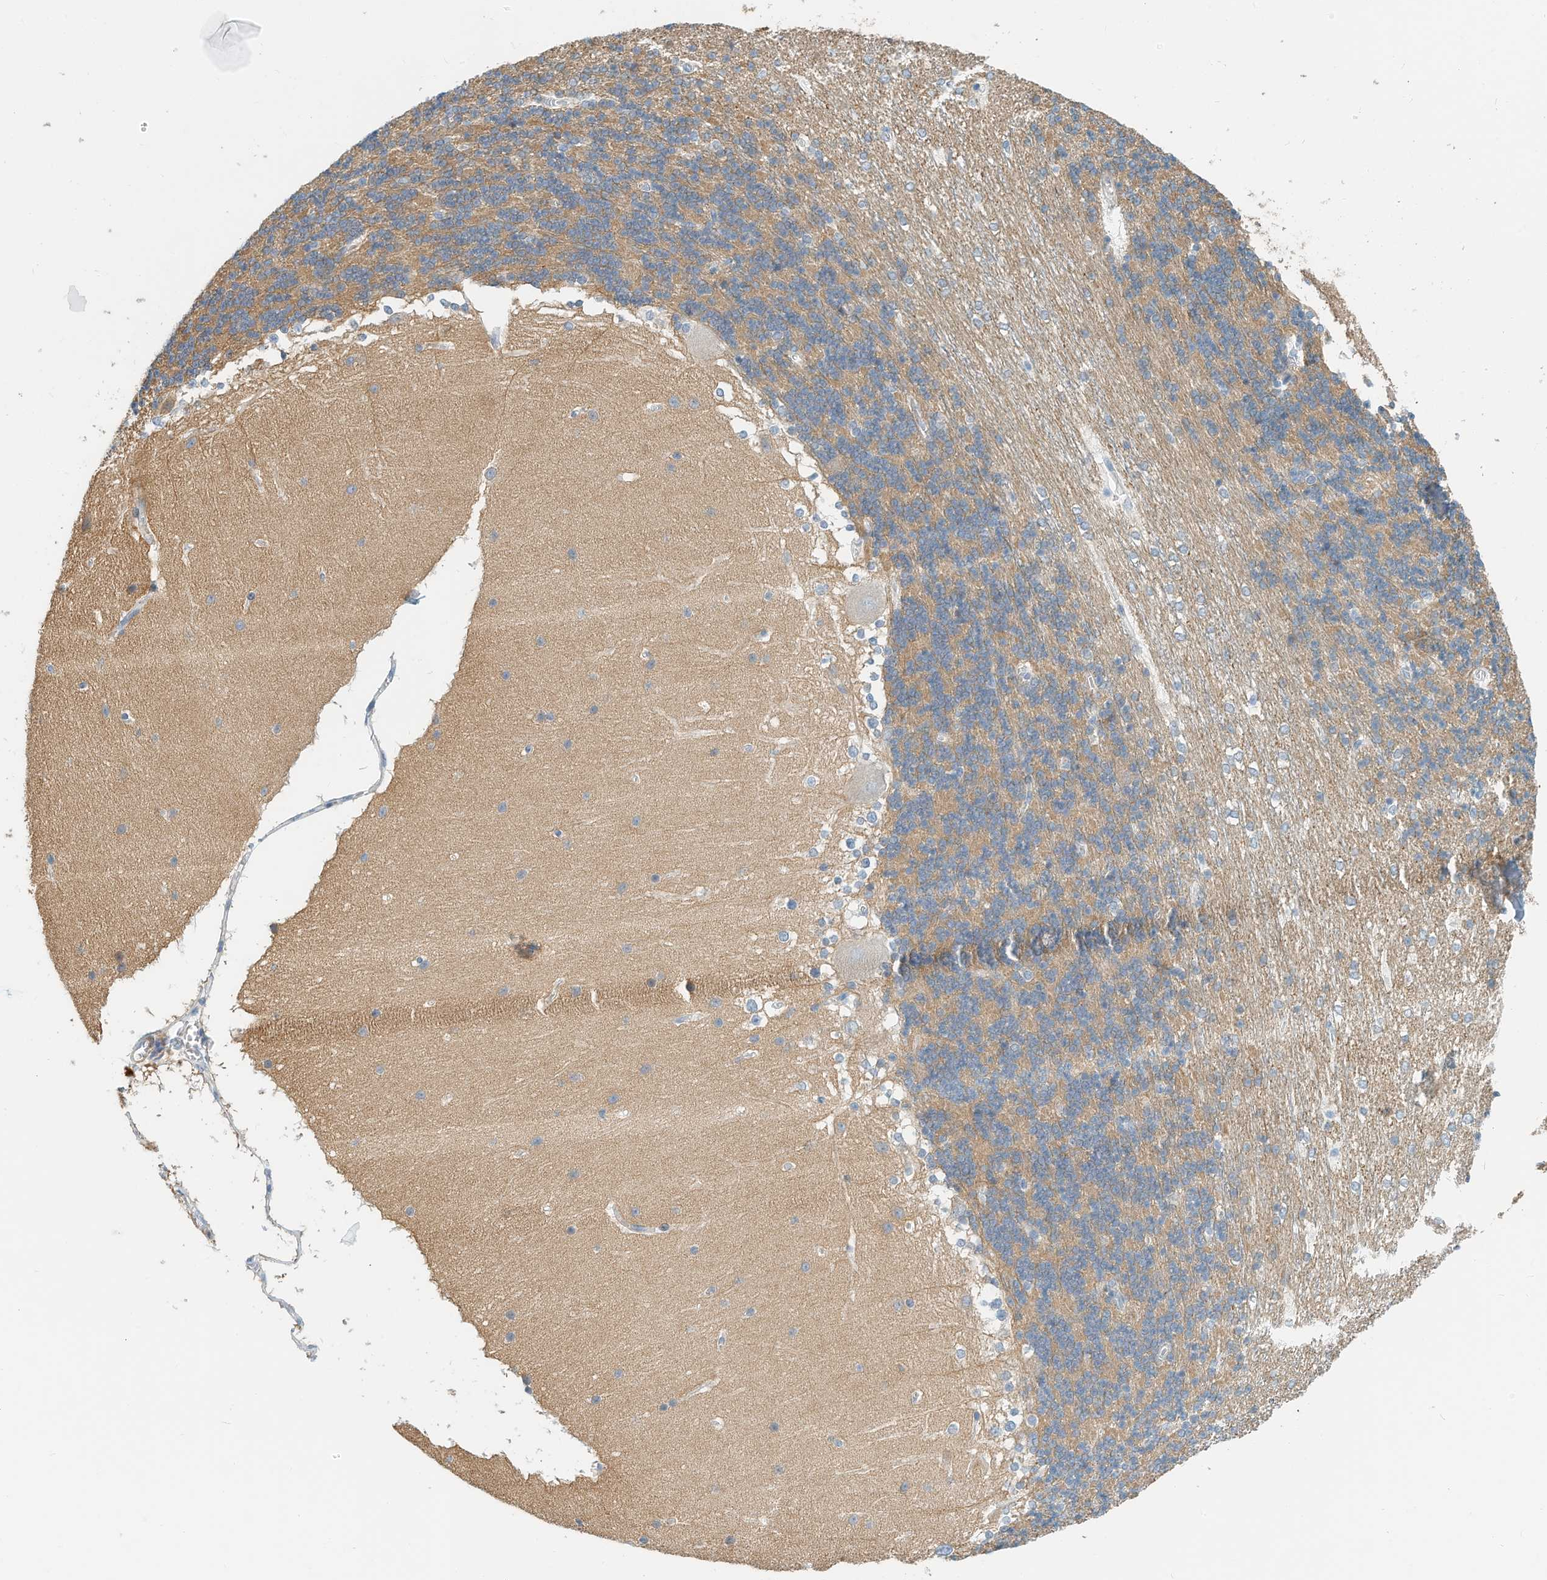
{"staining": {"intensity": "moderate", "quantity": "25%-75%", "location": "cytoplasmic/membranous"}, "tissue": "cerebellum", "cell_type": "Cells in granular layer", "image_type": "normal", "snomed": [{"axis": "morphology", "description": "Normal tissue, NOS"}, {"axis": "topography", "description": "Cerebellum"}], "caption": "This micrograph exhibits benign cerebellum stained with immunohistochemistry (IHC) to label a protein in brown. The cytoplasmic/membranous of cells in granular layer show moderate positivity for the protein. Nuclei are counter-stained blue.", "gene": "MICAL1", "patient": {"sex": "female", "age": 19}}